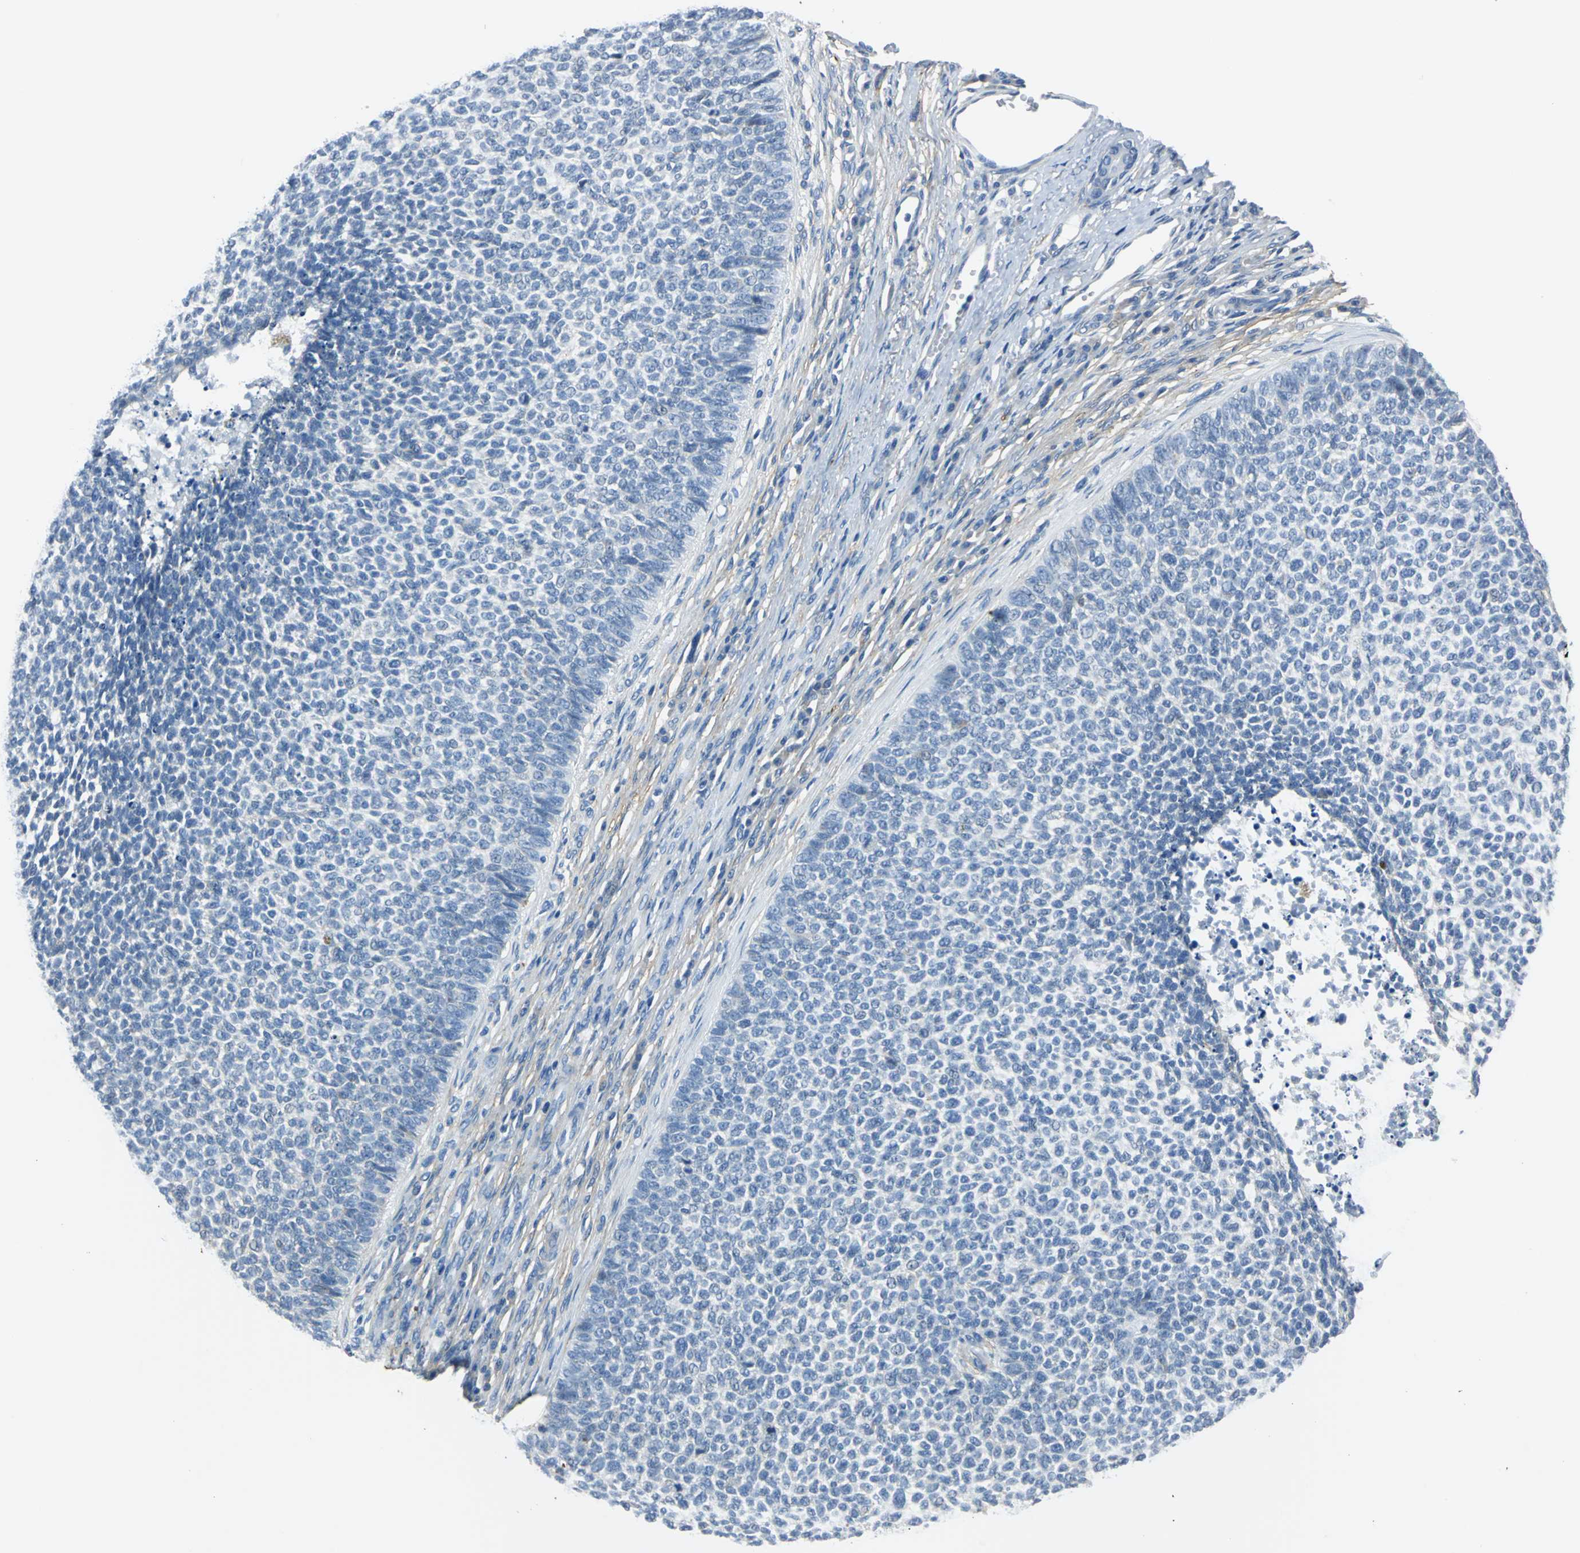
{"staining": {"intensity": "negative", "quantity": "none", "location": "none"}, "tissue": "skin cancer", "cell_type": "Tumor cells", "image_type": "cancer", "snomed": [{"axis": "morphology", "description": "Basal cell carcinoma"}, {"axis": "topography", "description": "Skin"}], "caption": "Tumor cells are negative for protein expression in human skin basal cell carcinoma. (DAB (3,3'-diaminobenzidine) immunohistochemistry (IHC) visualized using brightfield microscopy, high magnification).", "gene": "AKAP12", "patient": {"sex": "female", "age": 84}}